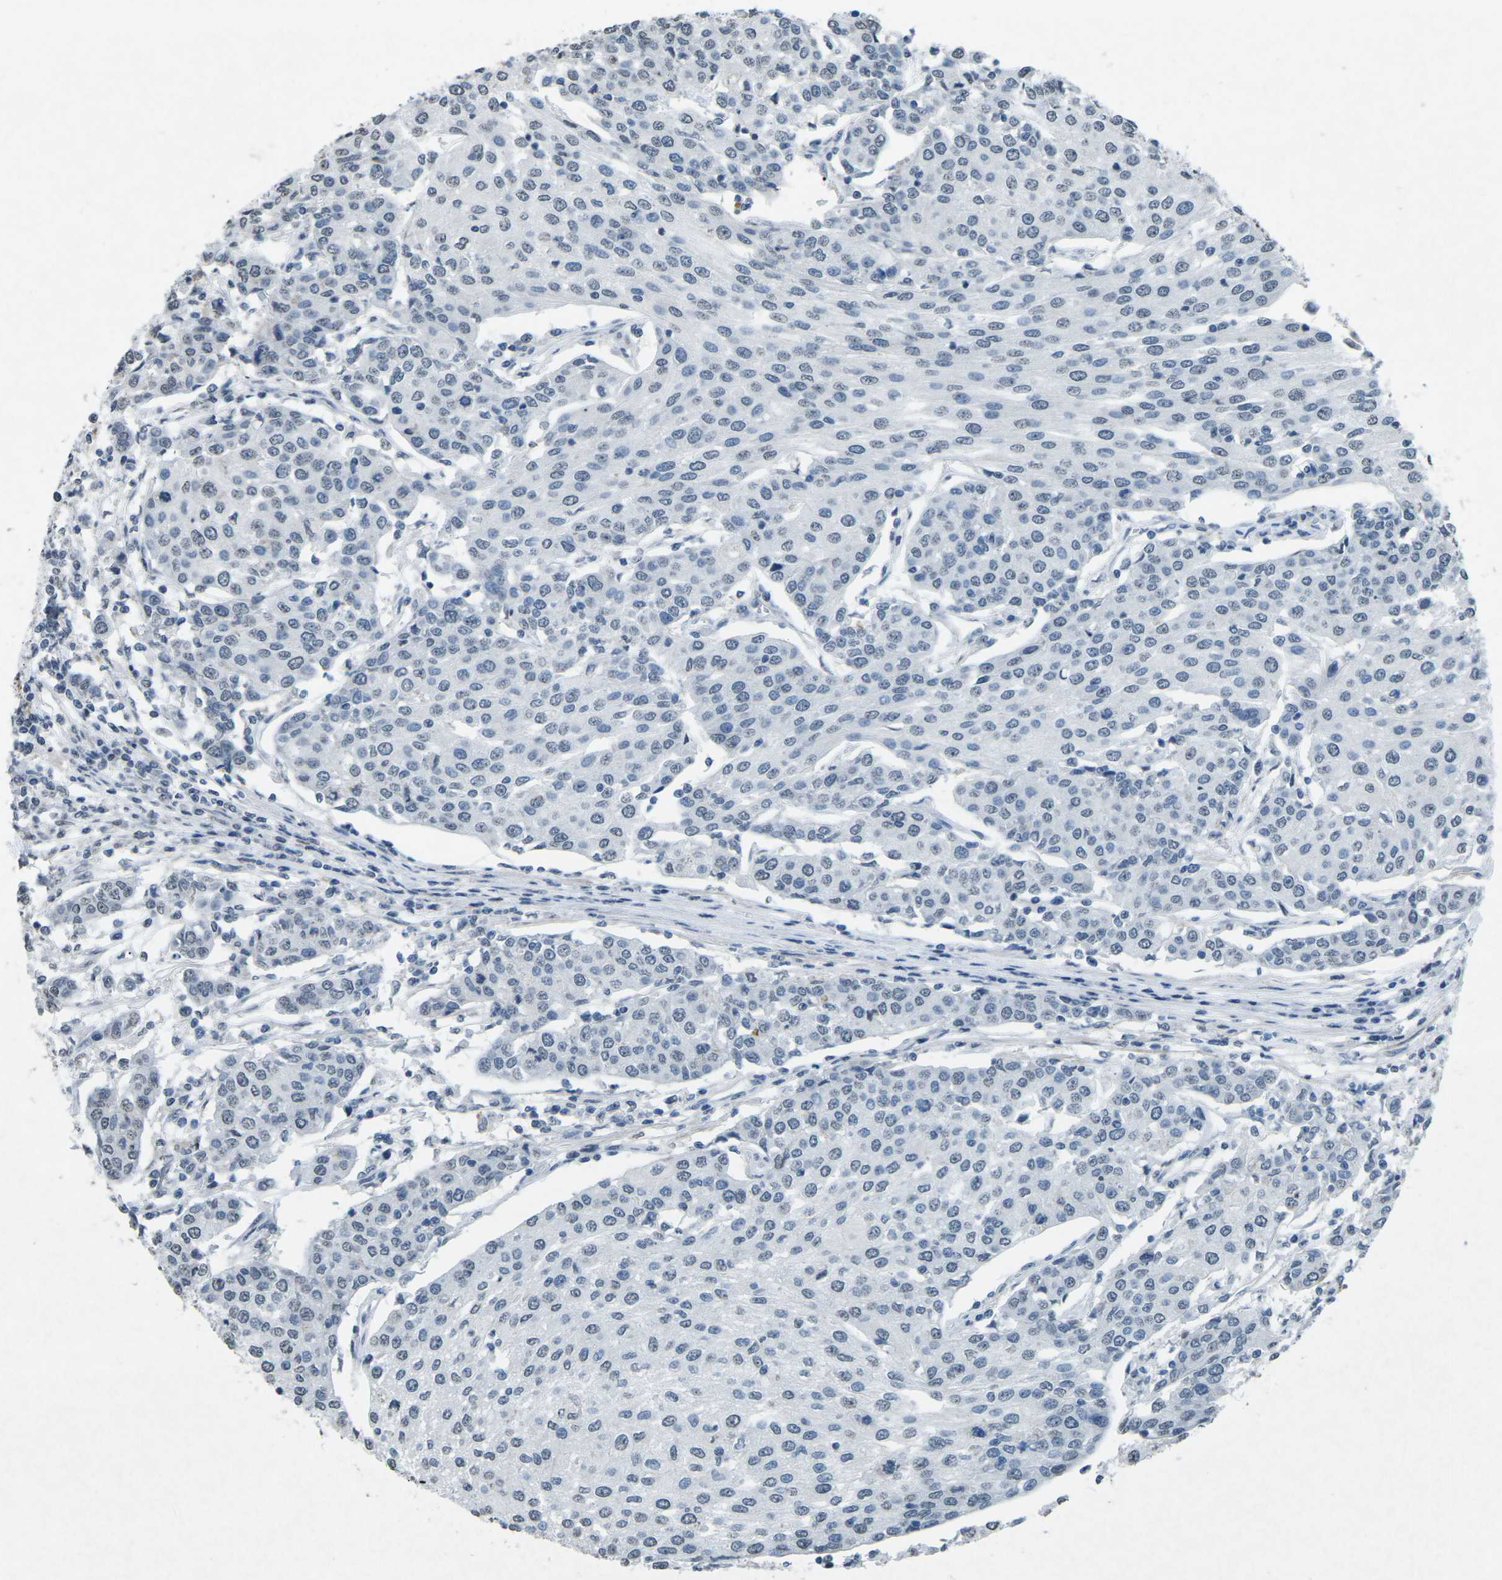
{"staining": {"intensity": "weak", "quantity": "<25%", "location": "nuclear"}, "tissue": "urothelial cancer", "cell_type": "Tumor cells", "image_type": "cancer", "snomed": [{"axis": "morphology", "description": "Urothelial carcinoma, High grade"}, {"axis": "topography", "description": "Urinary bladder"}], "caption": "This is a photomicrograph of immunohistochemistry (IHC) staining of urothelial carcinoma (high-grade), which shows no expression in tumor cells.", "gene": "TFR2", "patient": {"sex": "female", "age": 85}}